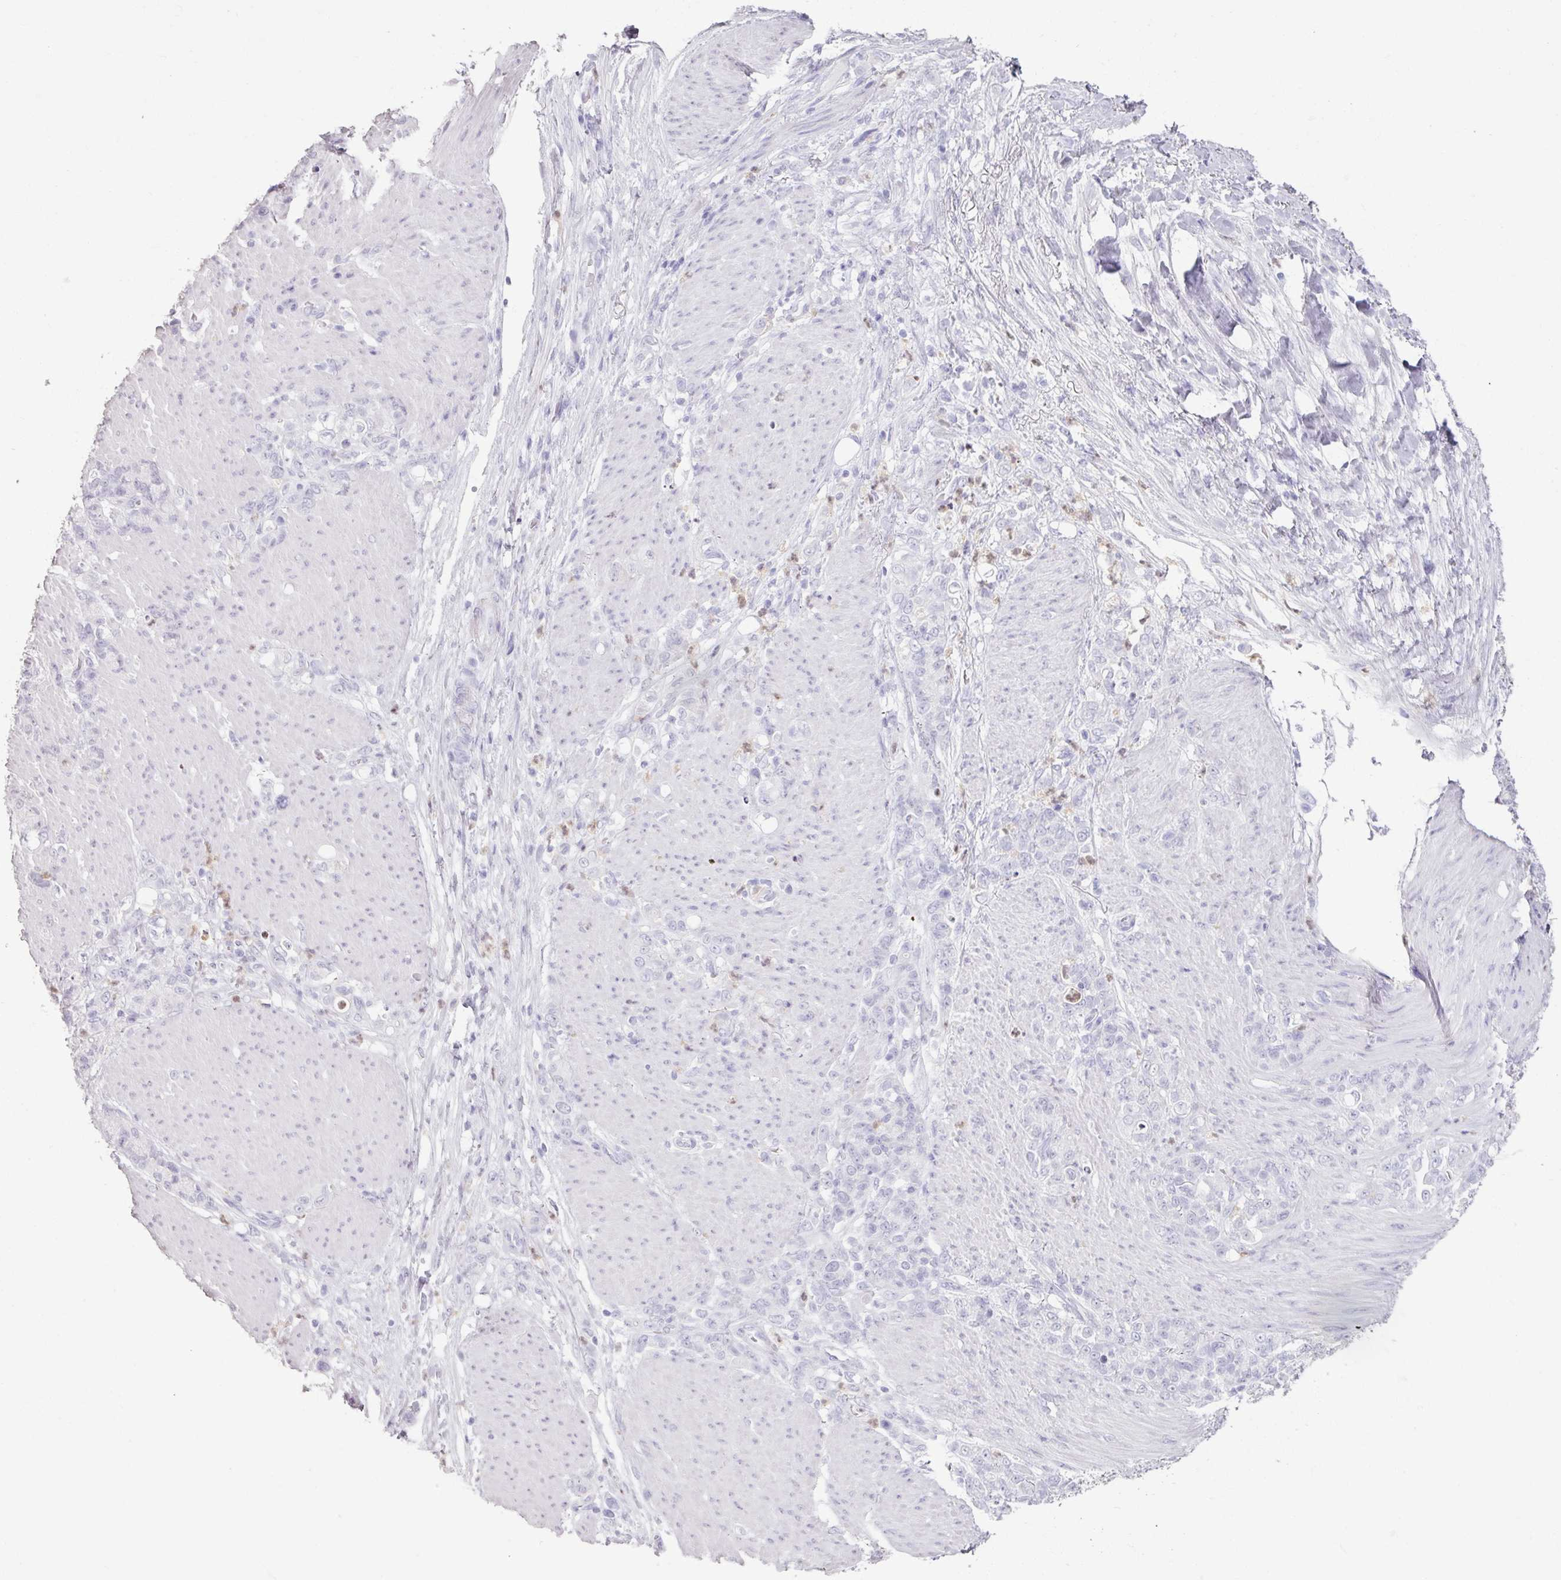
{"staining": {"intensity": "negative", "quantity": "none", "location": "none"}, "tissue": "stomach cancer", "cell_type": "Tumor cells", "image_type": "cancer", "snomed": [{"axis": "morphology", "description": "Adenocarcinoma, NOS"}, {"axis": "topography", "description": "Stomach"}], "caption": "Tumor cells show no significant staining in stomach cancer. (DAB immunohistochemistry with hematoxylin counter stain).", "gene": "ARG1", "patient": {"sex": "female", "age": 79}}